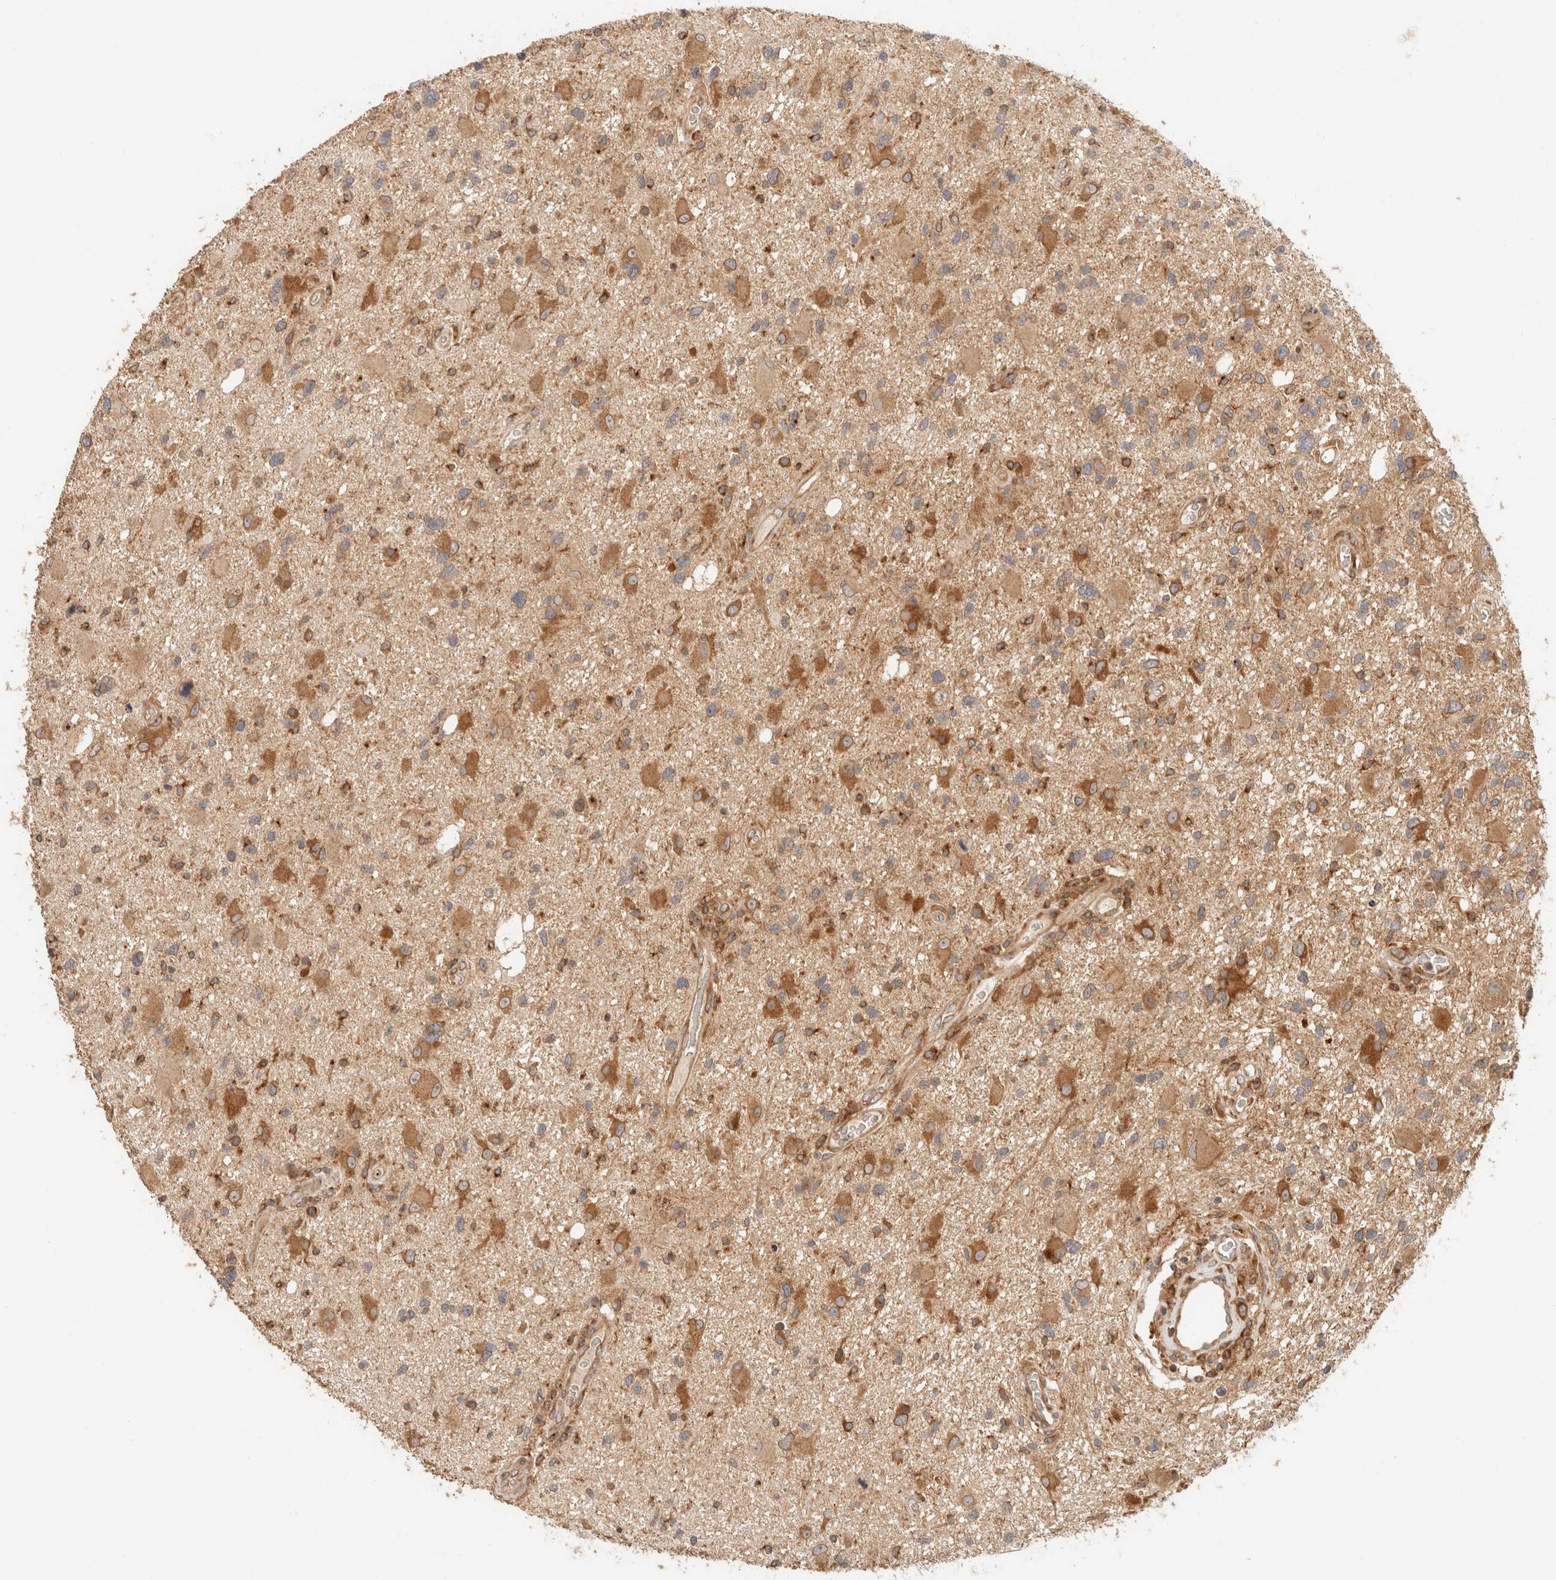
{"staining": {"intensity": "moderate", "quantity": ">75%", "location": "cytoplasmic/membranous"}, "tissue": "glioma", "cell_type": "Tumor cells", "image_type": "cancer", "snomed": [{"axis": "morphology", "description": "Glioma, malignant, High grade"}, {"axis": "topography", "description": "Brain"}], "caption": "Malignant glioma (high-grade) stained with DAB (3,3'-diaminobenzidine) immunohistochemistry reveals medium levels of moderate cytoplasmic/membranous expression in about >75% of tumor cells. (Brightfield microscopy of DAB IHC at high magnification).", "gene": "TACC1", "patient": {"sex": "male", "age": 33}}